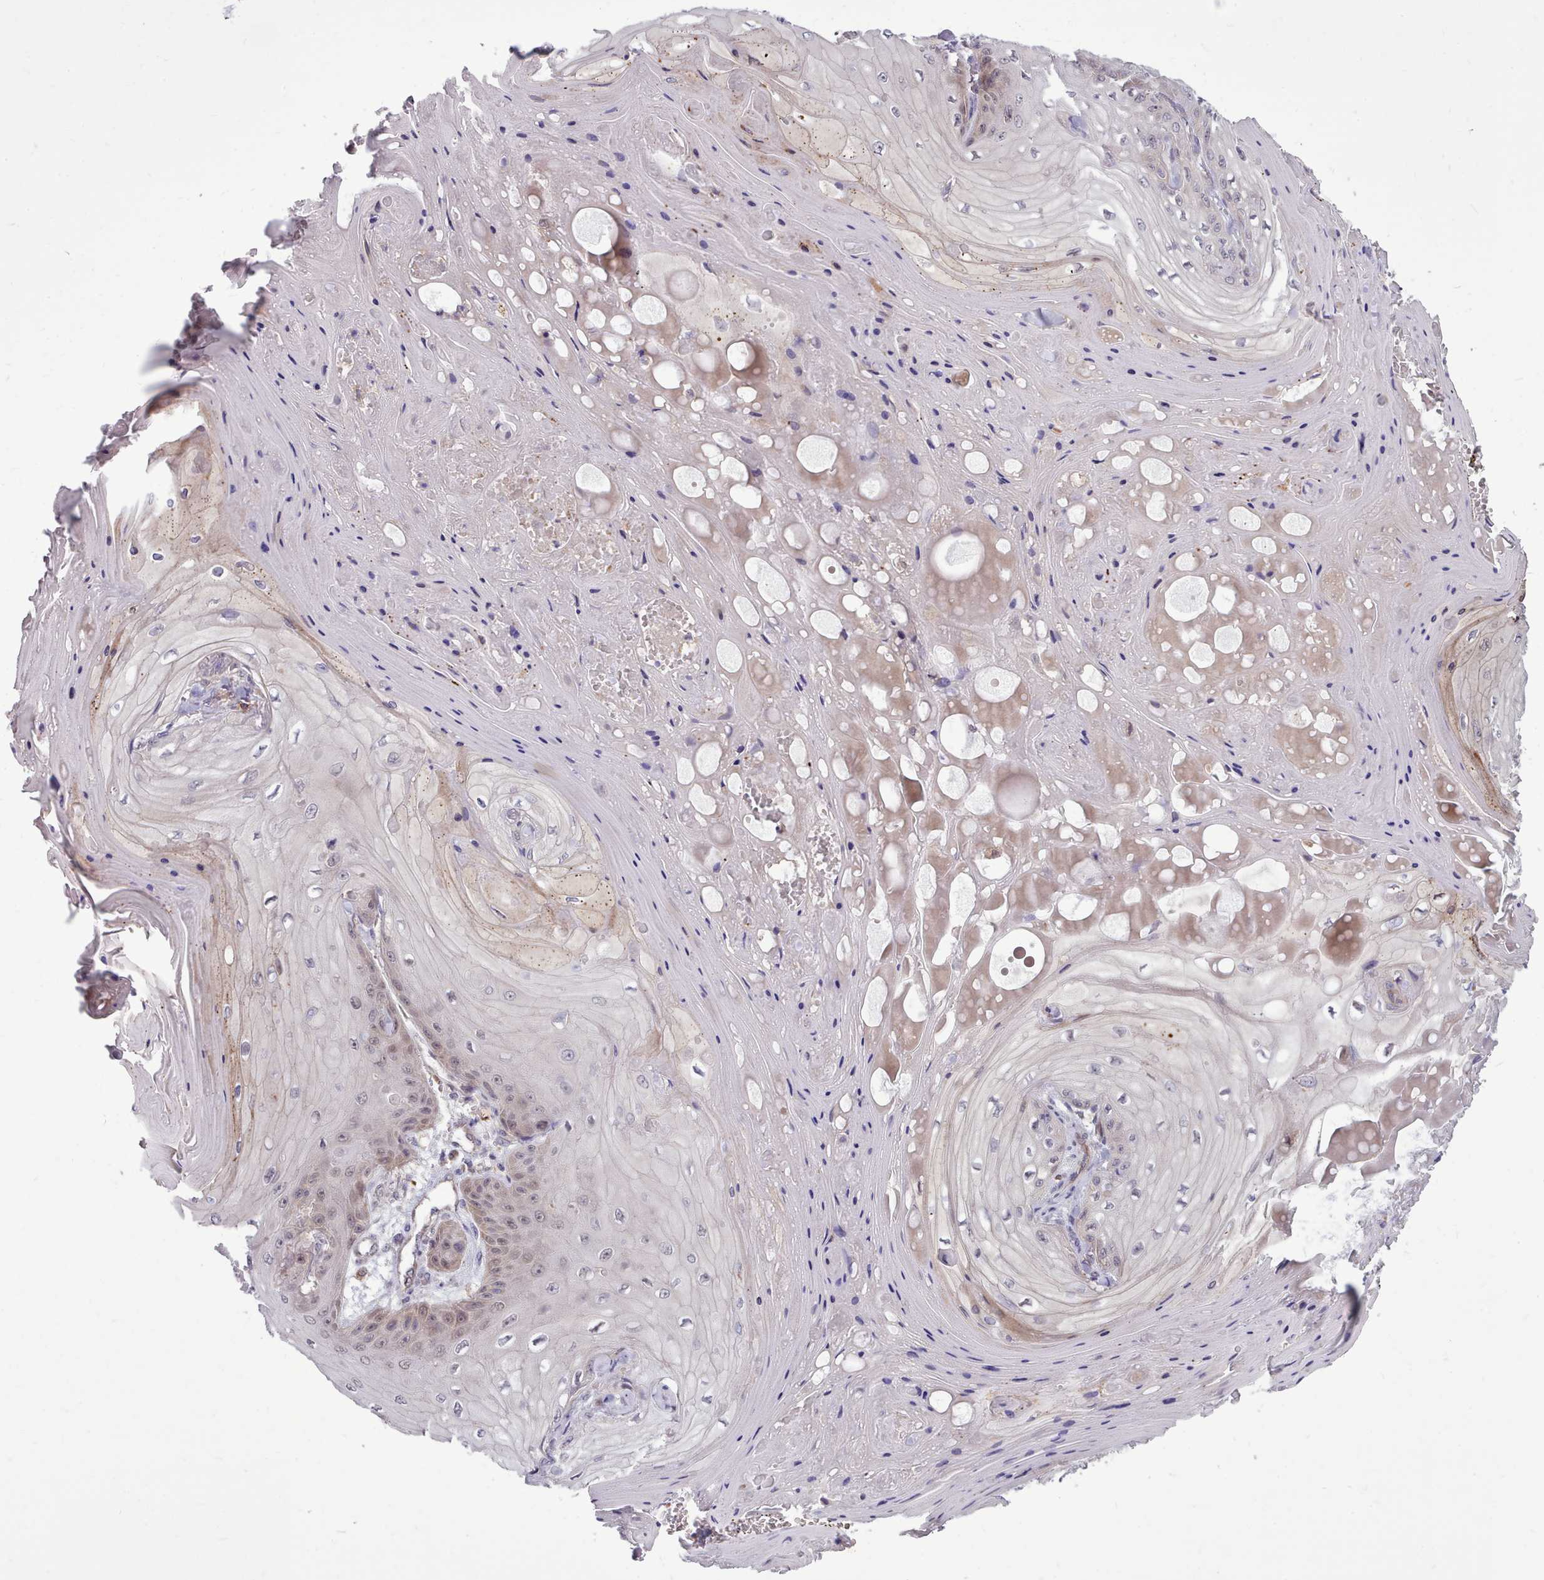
{"staining": {"intensity": "negative", "quantity": "none", "location": "none"}, "tissue": "skin cancer", "cell_type": "Tumor cells", "image_type": "cancer", "snomed": [{"axis": "morphology", "description": "Squamous cell carcinoma, NOS"}, {"axis": "topography", "description": "Skin"}], "caption": "Immunohistochemical staining of squamous cell carcinoma (skin) reveals no significant staining in tumor cells. The staining was performed using DAB to visualize the protein expression in brown, while the nuclei were stained in blue with hematoxylin (Magnification: 20x).", "gene": "AHCY", "patient": {"sex": "male", "age": 74}}